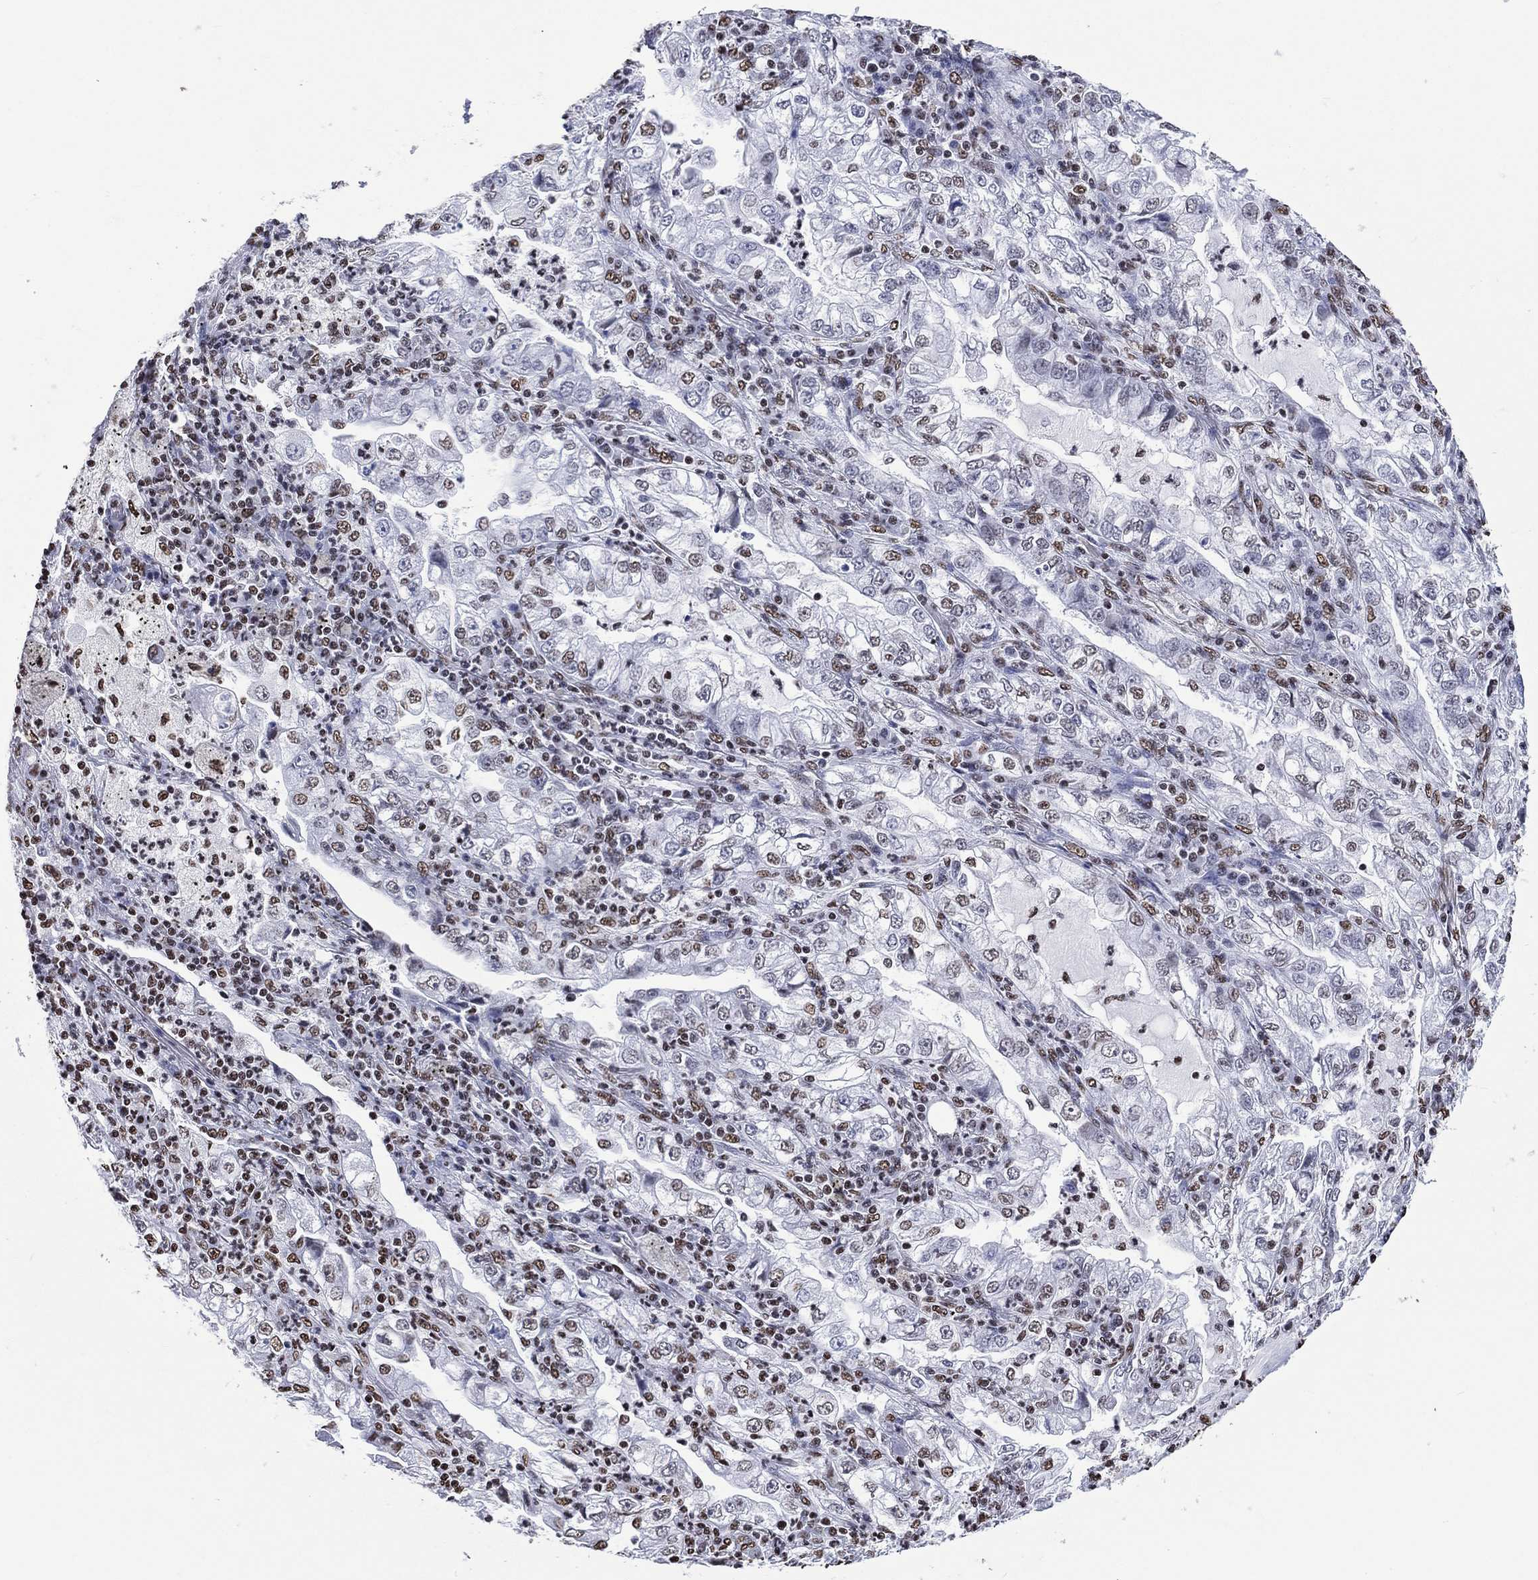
{"staining": {"intensity": "moderate", "quantity": "25%-75%", "location": "nuclear"}, "tissue": "lung cancer", "cell_type": "Tumor cells", "image_type": "cancer", "snomed": [{"axis": "morphology", "description": "Adenocarcinoma, NOS"}, {"axis": "topography", "description": "Lung"}], "caption": "Moderate nuclear staining for a protein is appreciated in approximately 25%-75% of tumor cells of adenocarcinoma (lung) using immunohistochemistry.", "gene": "RETREG2", "patient": {"sex": "female", "age": 73}}